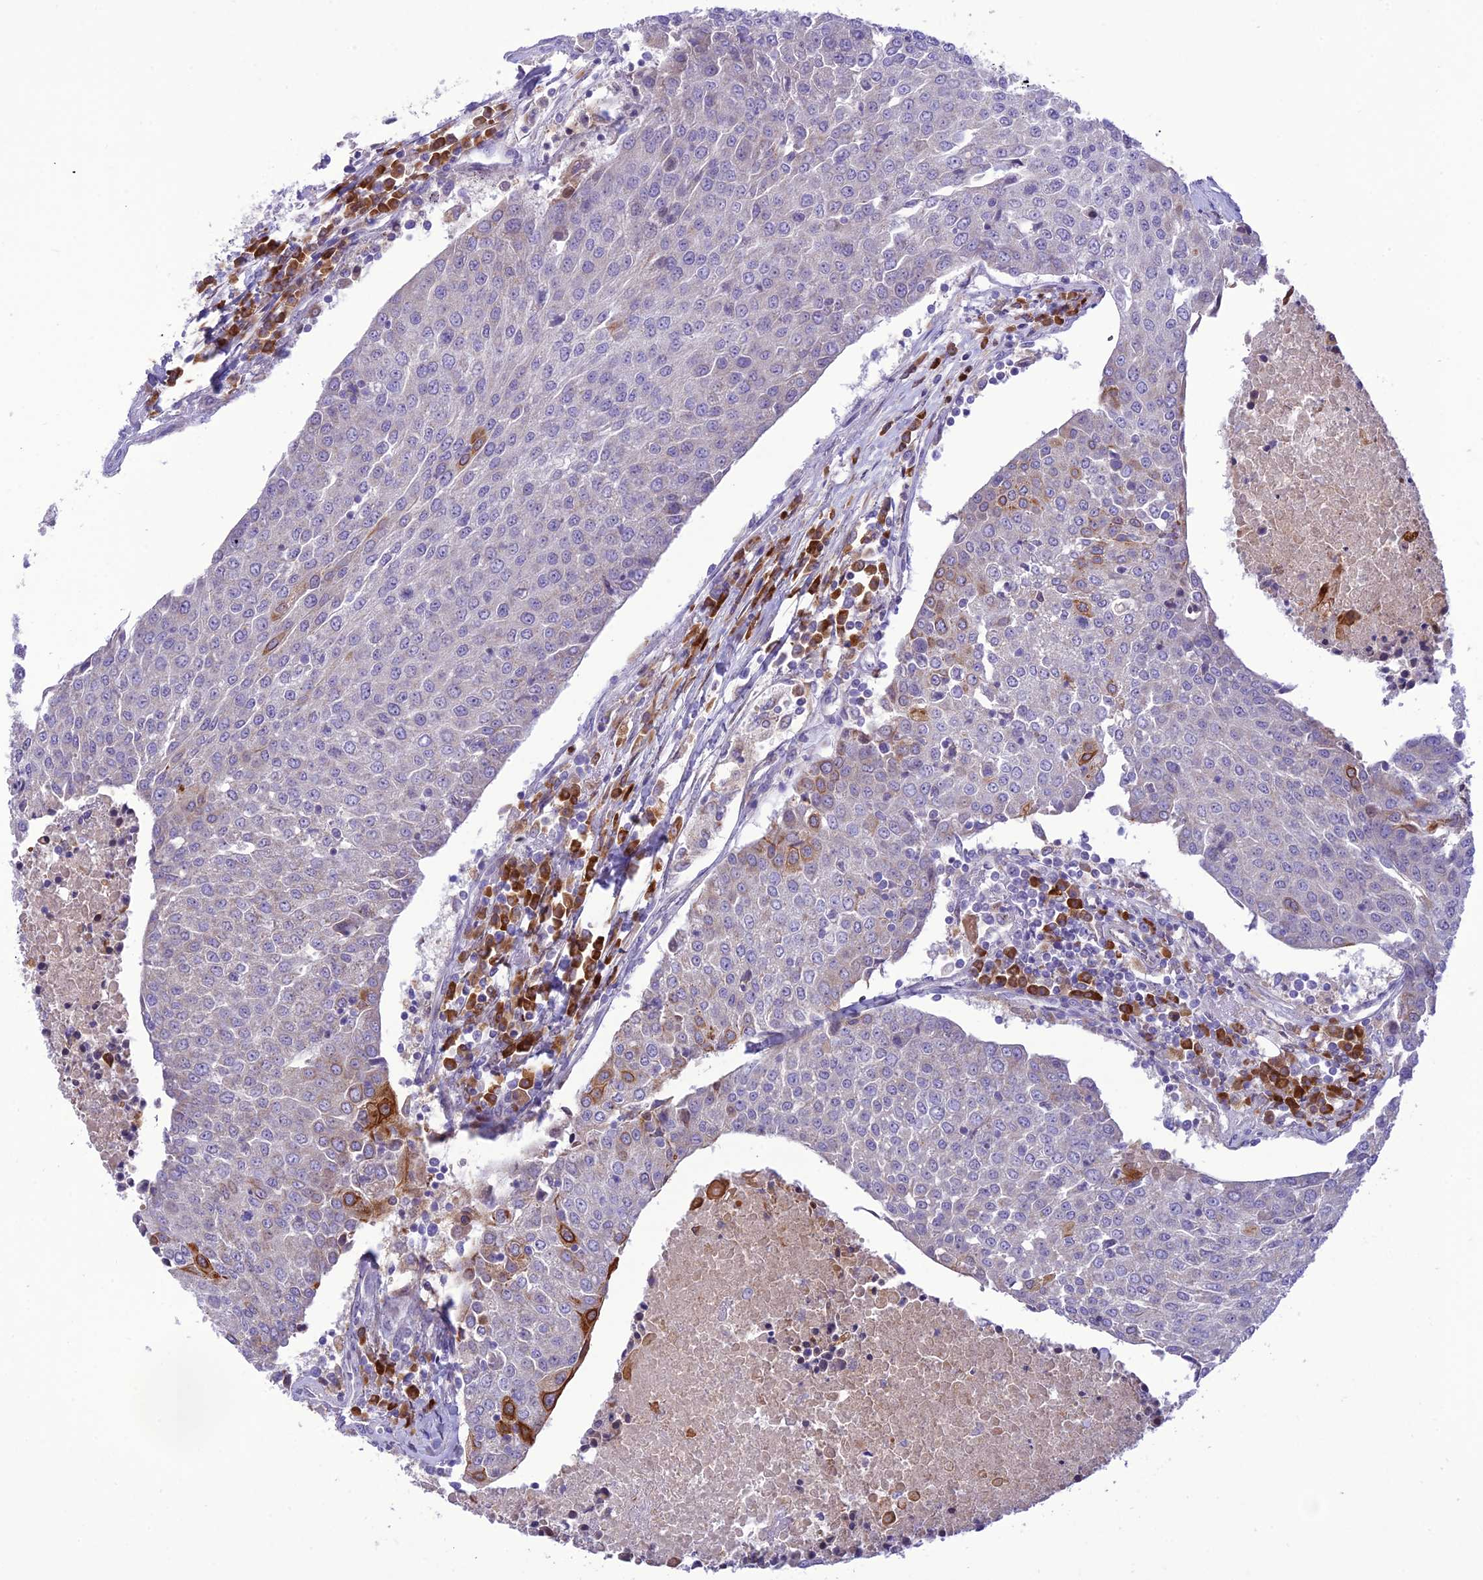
{"staining": {"intensity": "moderate", "quantity": "<25%", "location": "cytoplasmic/membranous"}, "tissue": "urothelial cancer", "cell_type": "Tumor cells", "image_type": "cancer", "snomed": [{"axis": "morphology", "description": "Urothelial carcinoma, High grade"}, {"axis": "topography", "description": "Urinary bladder"}], "caption": "Immunohistochemistry (DAB (3,3'-diaminobenzidine)) staining of urothelial carcinoma (high-grade) reveals moderate cytoplasmic/membranous protein staining in about <25% of tumor cells.", "gene": "JMY", "patient": {"sex": "female", "age": 85}}